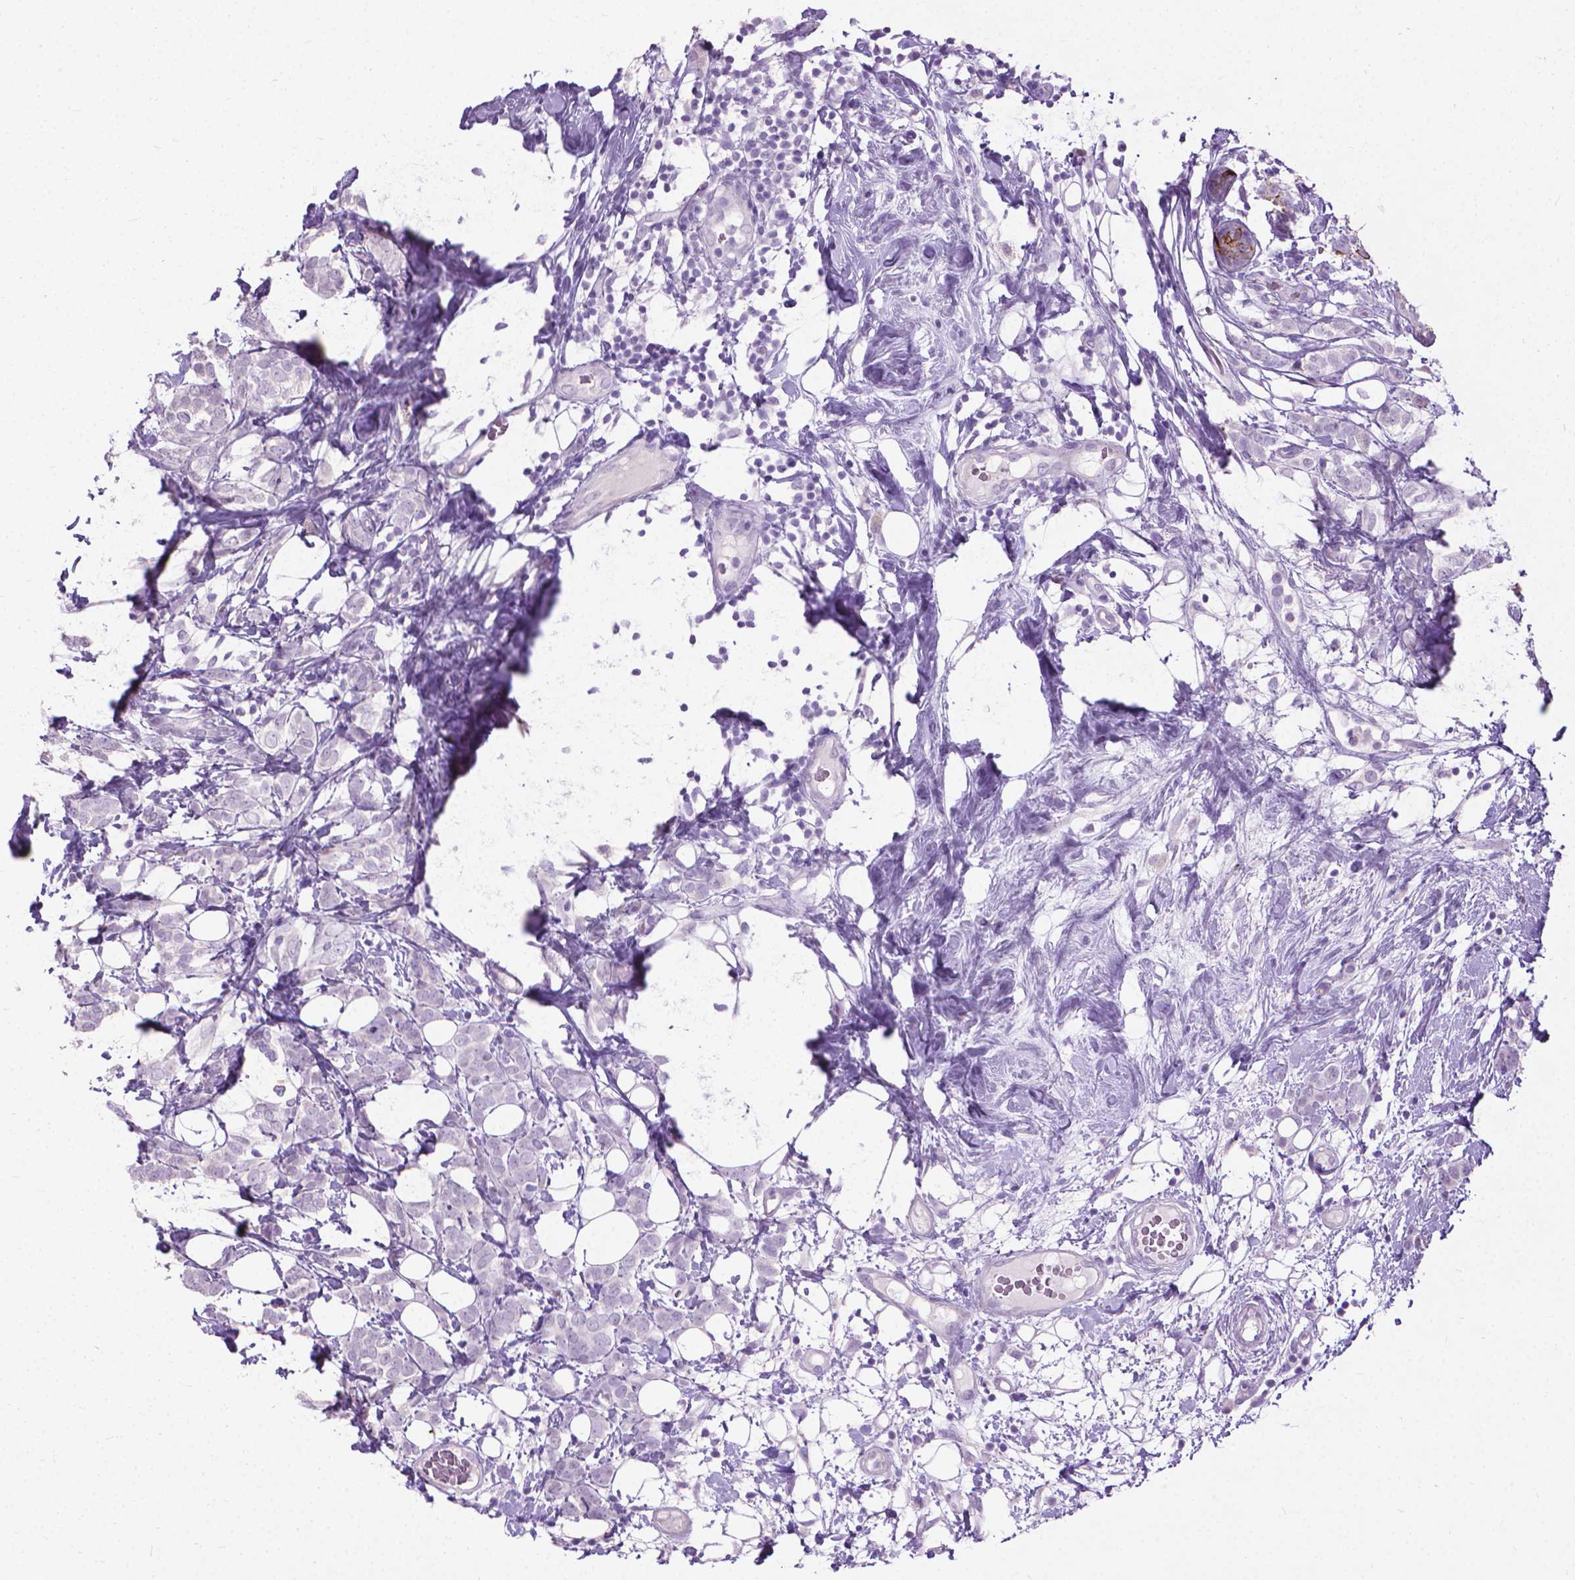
{"staining": {"intensity": "negative", "quantity": "none", "location": "none"}, "tissue": "breast cancer", "cell_type": "Tumor cells", "image_type": "cancer", "snomed": [{"axis": "morphology", "description": "Lobular carcinoma"}, {"axis": "topography", "description": "Breast"}], "caption": "A high-resolution image shows immunohistochemistry staining of breast lobular carcinoma, which demonstrates no significant positivity in tumor cells. (DAB IHC visualized using brightfield microscopy, high magnification).", "gene": "KRT5", "patient": {"sex": "female", "age": 49}}